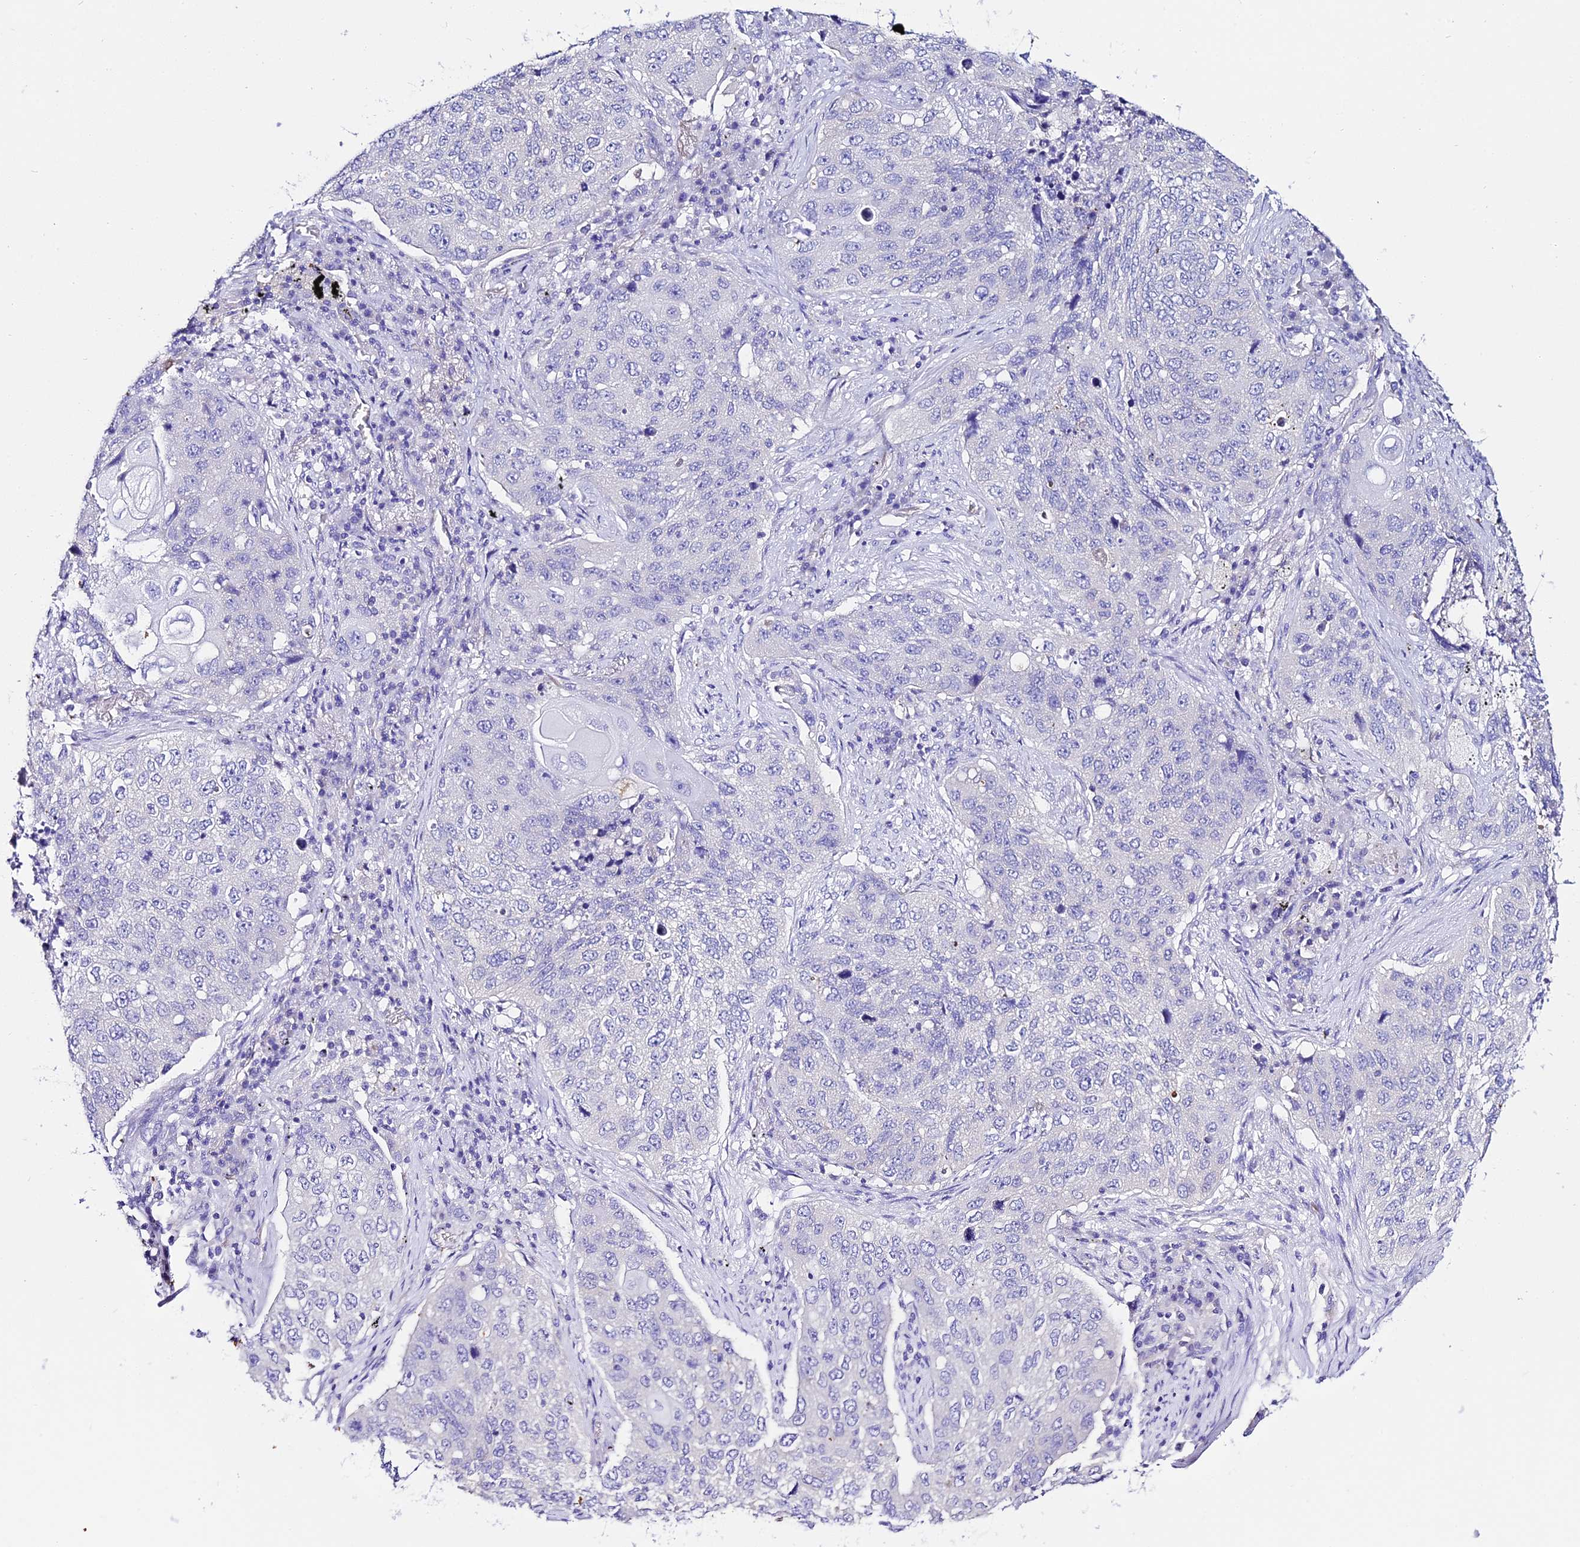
{"staining": {"intensity": "negative", "quantity": "none", "location": "none"}, "tissue": "lung cancer", "cell_type": "Tumor cells", "image_type": "cancer", "snomed": [{"axis": "morphology", "description": "Squamous cell carcinoma, NOS"}, {"axis": "topography", "description": "Lung"}], "caption": "Tumor cells are negative for protein expression in human squamous cell carcinoma (lung).", "gene": "TUBA3D", "patient": {"sex": "female", "age": 63}}